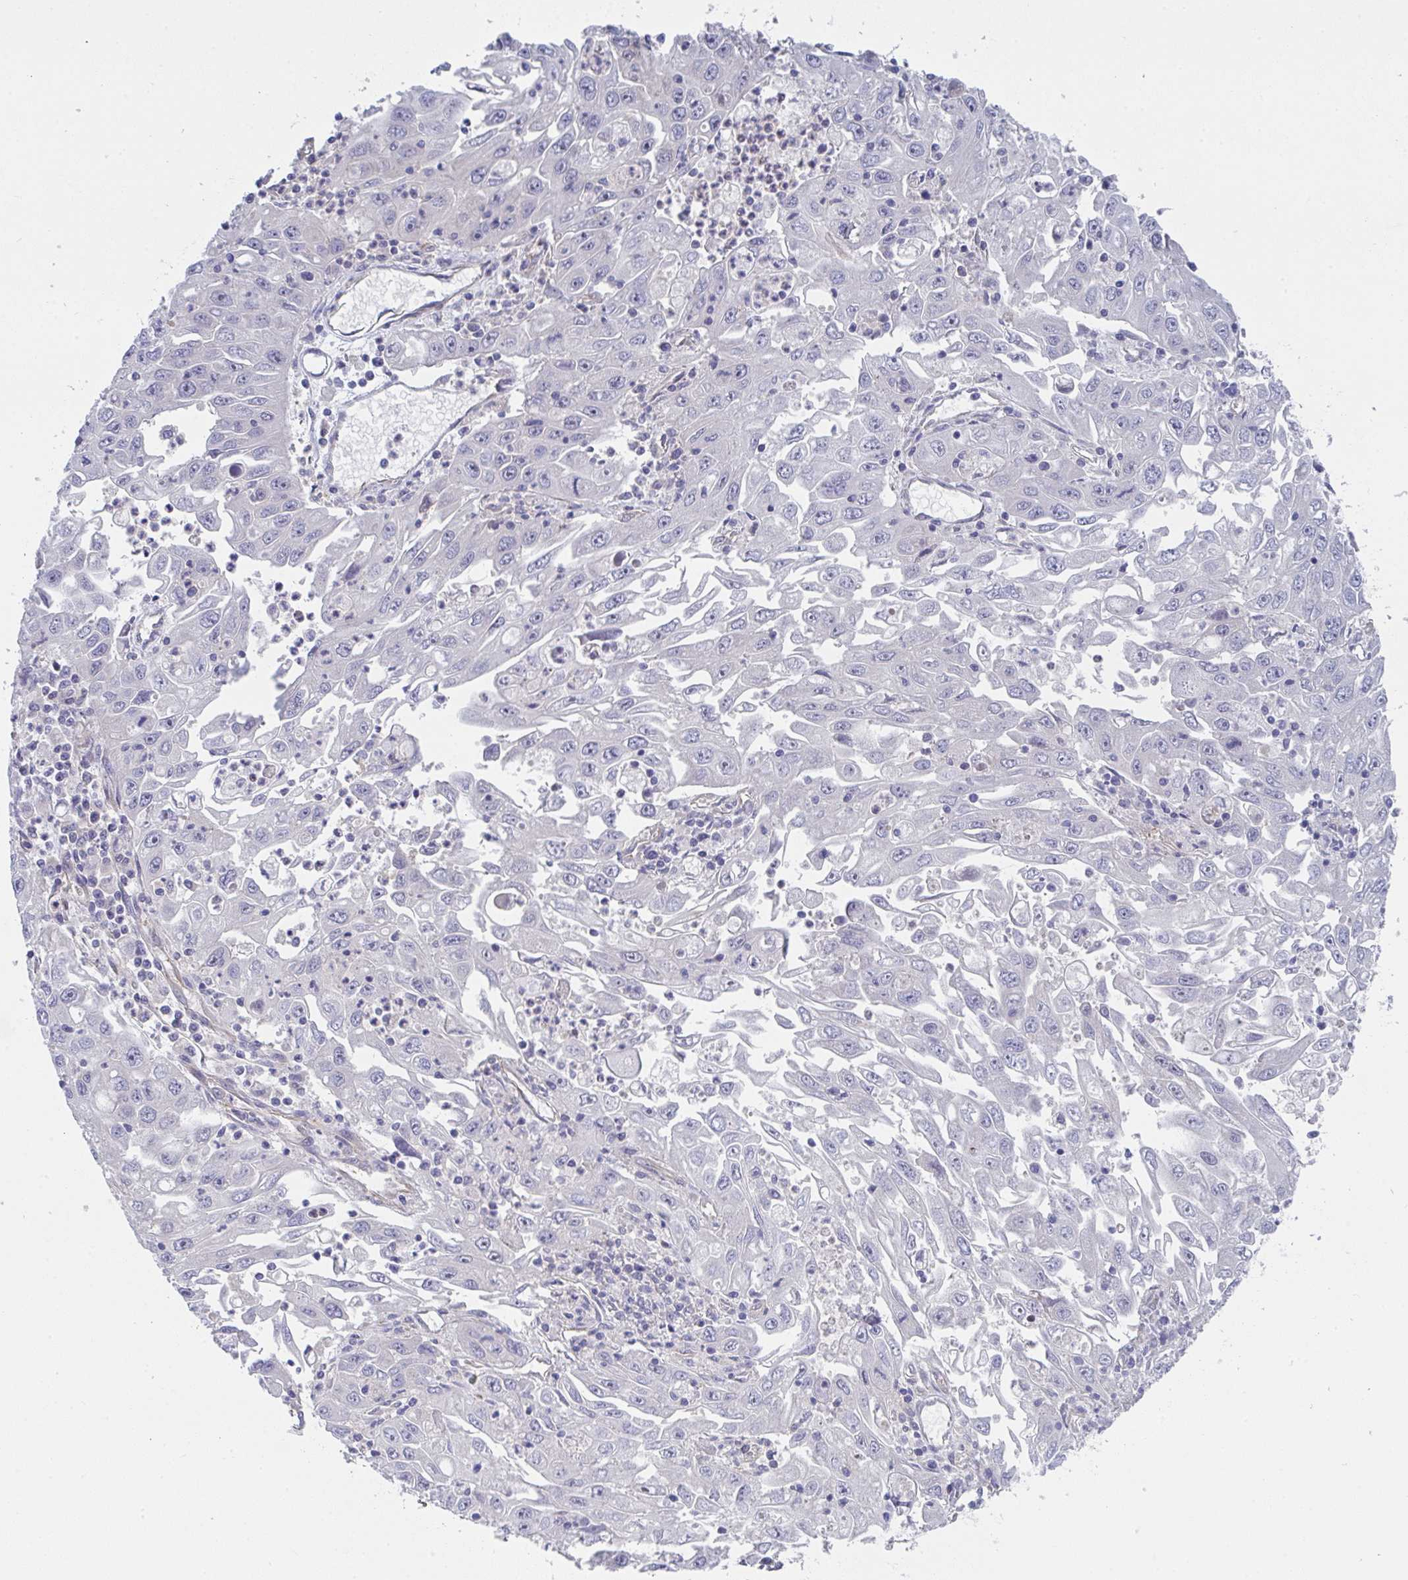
{"staining": {"intensity": "negative", "quantity": "none", "location": "none"}, "tissue": "endometrial cancer", "cell_type": "Tumor cells", "image_type": "cancer", "snomed": [{"axis": "morphology", "description": "Adenocarcinoma, NOS"}, {"axis": "topography", "description": "Uterus"}], "caption": "Tumor cells show no significant protein staining in endometrial cancer (adenocarcinoma).", "gene": "P2RX3", "patient": {"sex": "female", "age": 62}}